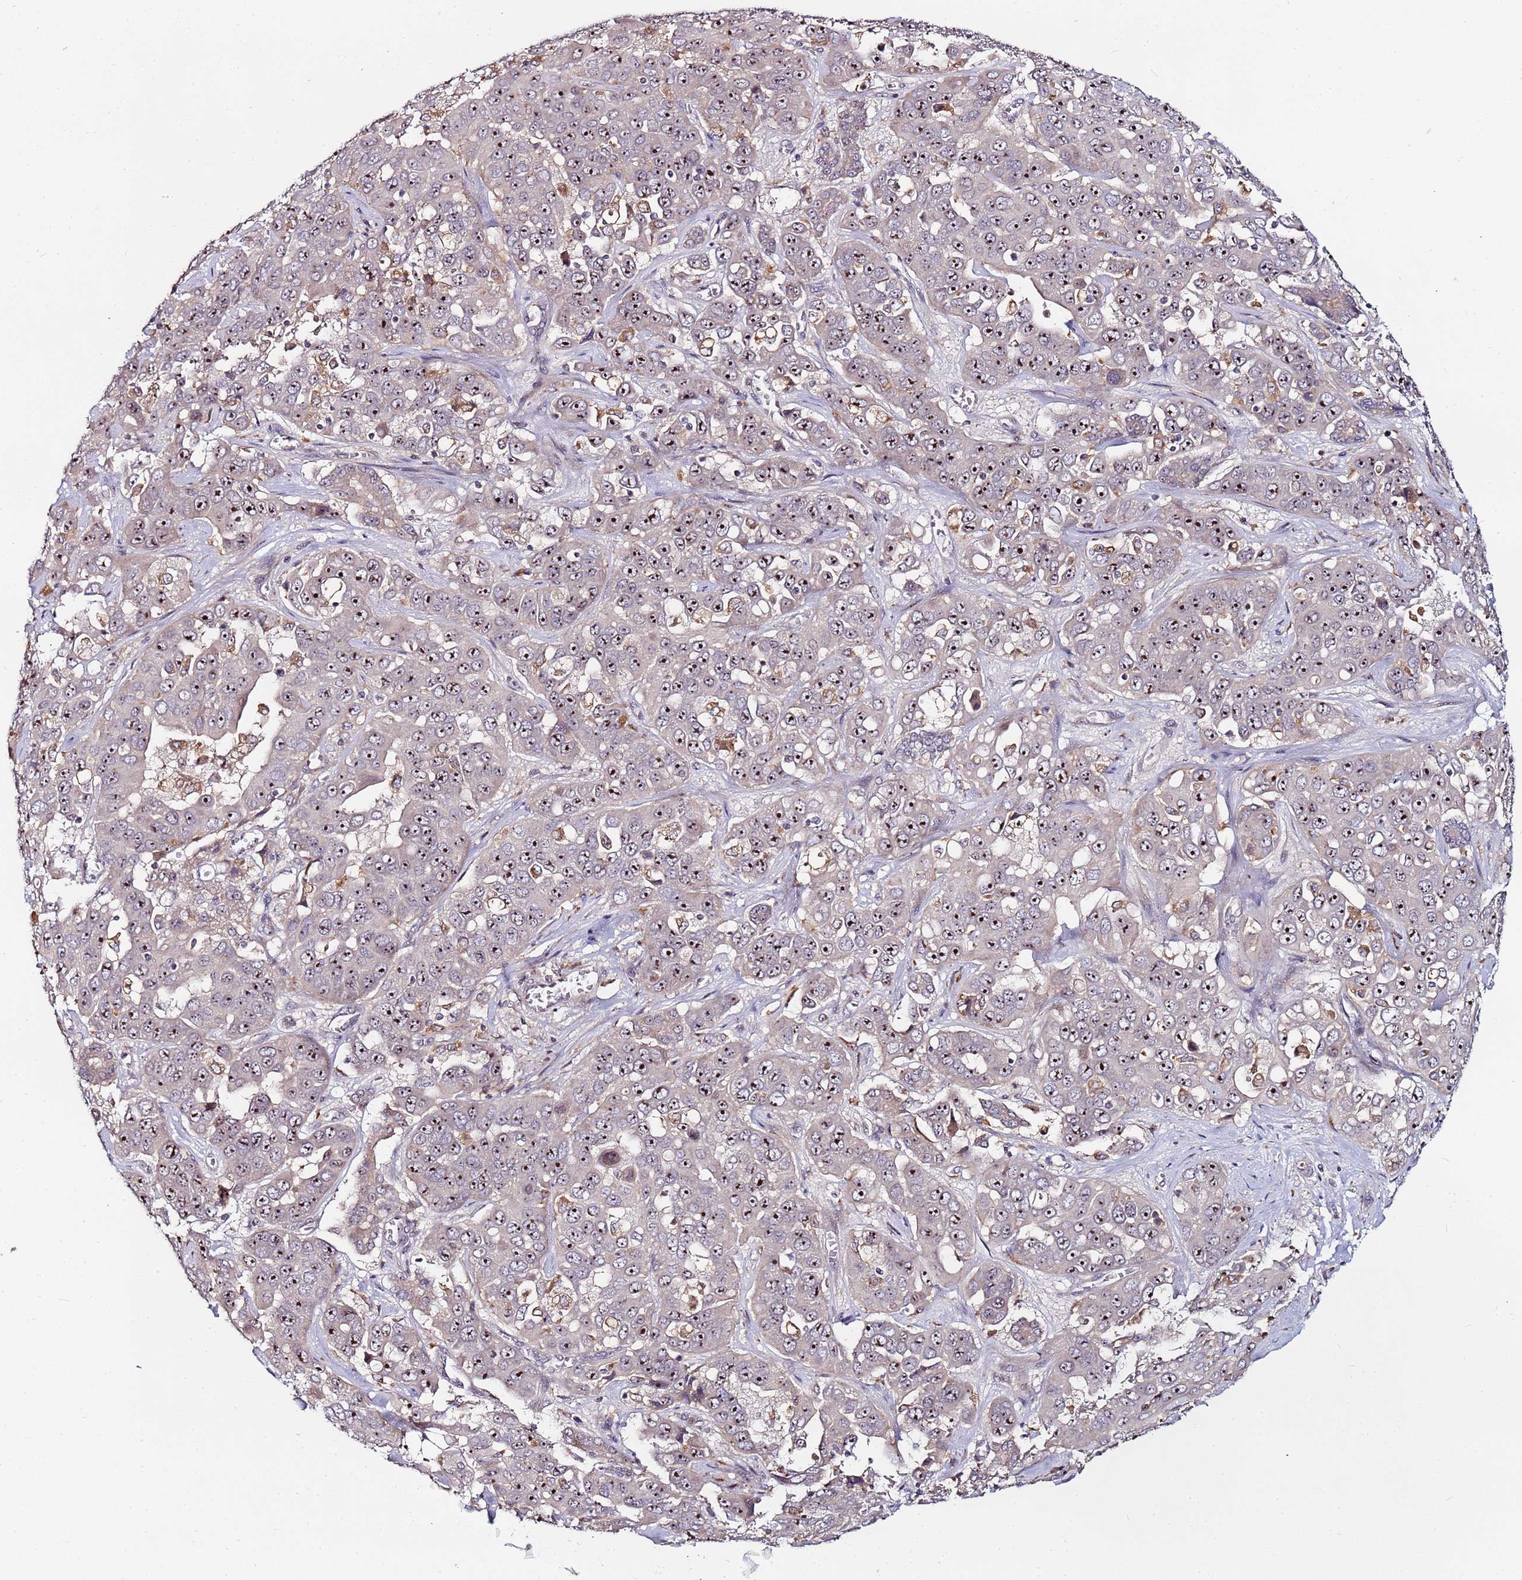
{"staining": {"intensity": "strong", "quantity": ">75%", "location": "nuclear"}, "tissue": "liver cancer", "cell_type": "Tumor cells", "image_type": "cancer", "snomed": [{"axis": "morphology", "description": "Cholangiocarcinoma"}, {"axis": "topography", "description": "Liver"}], "caption": "DAB immunohistochemical staining of human cholangiocarcinoma (liver) exhibits strong nuclear protein positivity in about >75% of tumor cells.", "gene": "KRI1", "patient": {"sex": "female", "age": 52}}